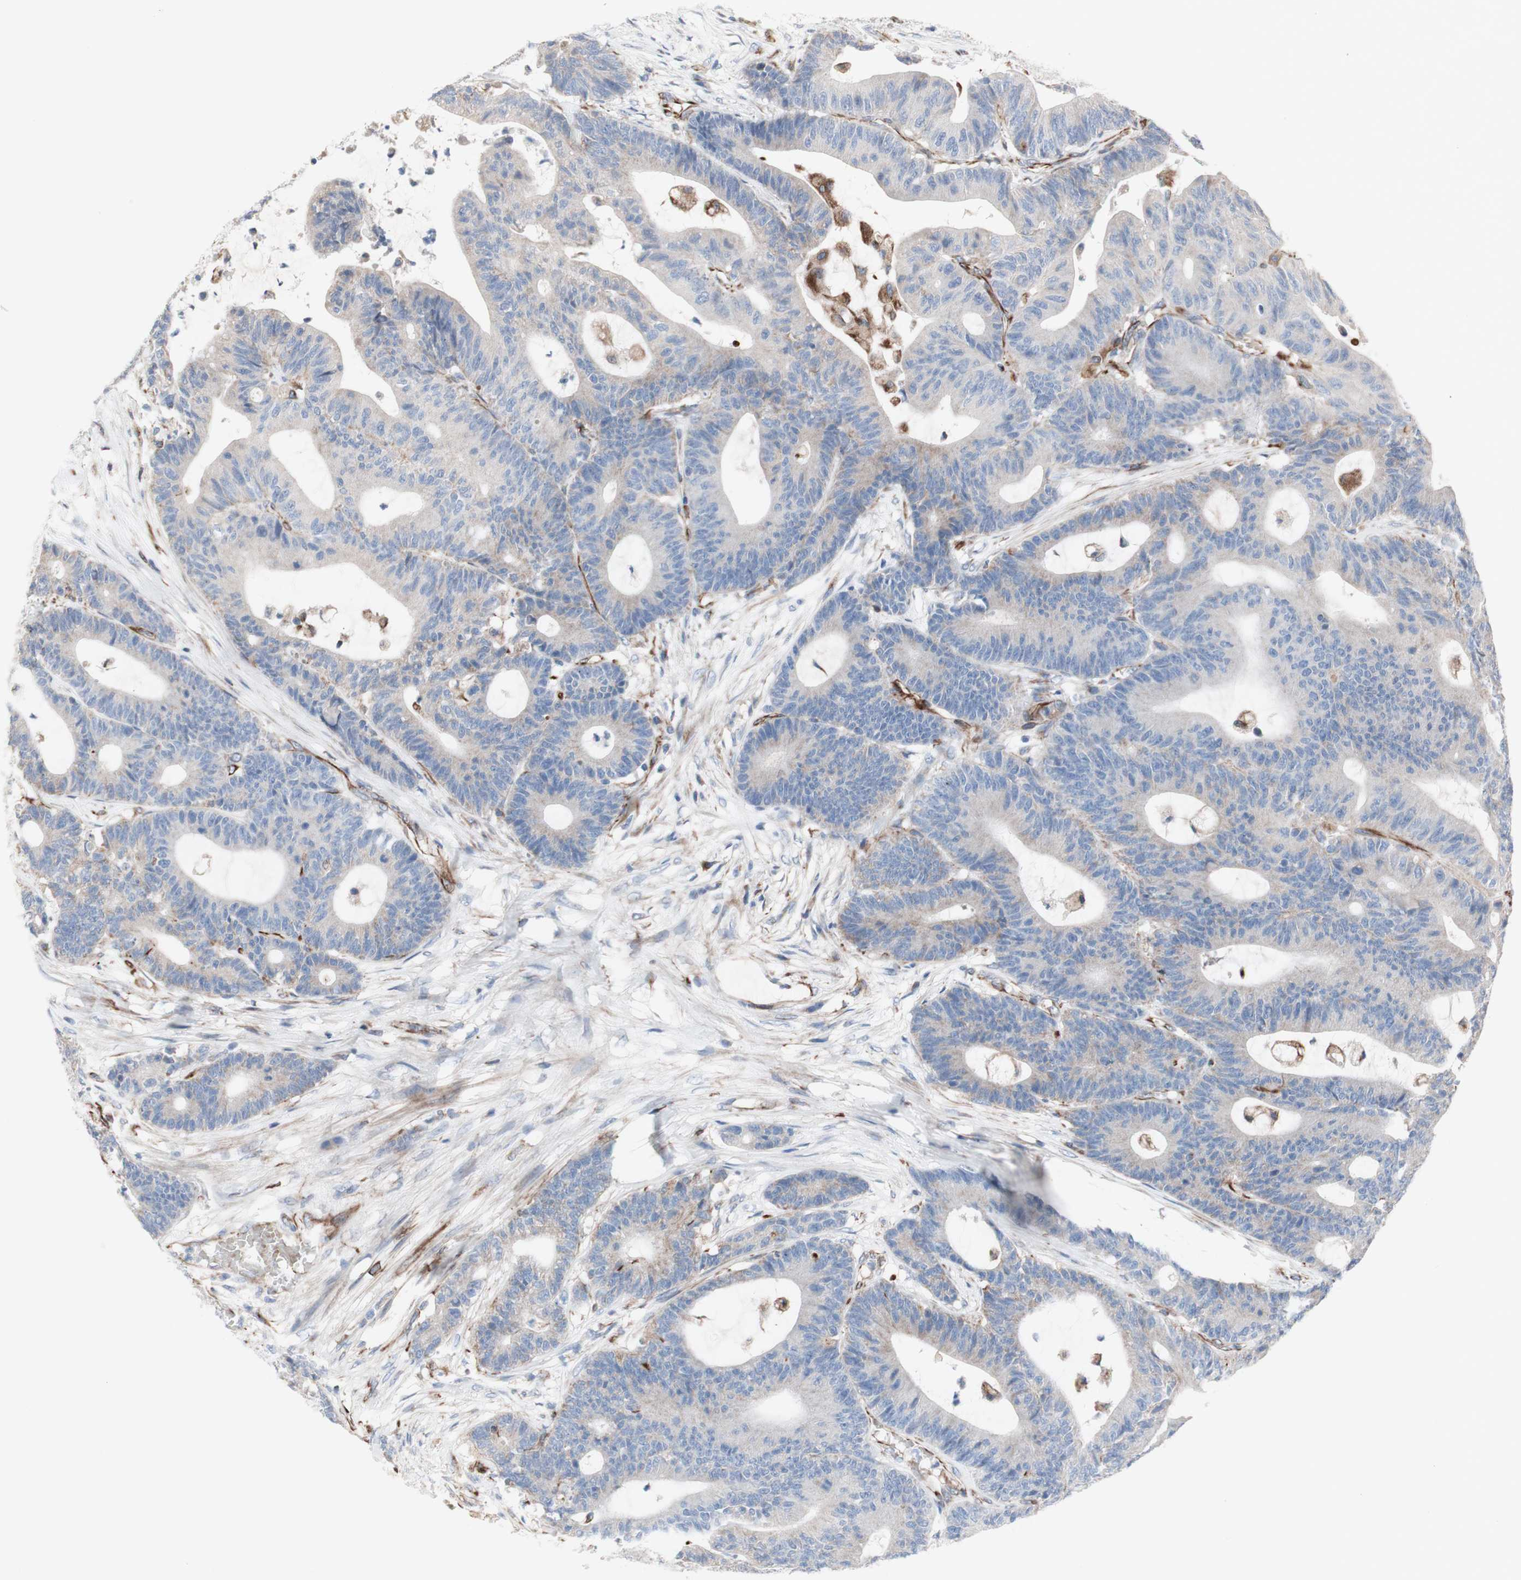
{"staining": {"intensity": "negative", "quantity": "none", "location": "none"}, "tissue": "colorectal cancer", "cell_type": "Tumor cells", "image_type": "cancer", "snomed": [{"axis": "morphology", "description": "Adenocarcinoma, NOS"}, {"axis": "topography", "description": "Colon"}], "caption": "Tumor cells show no significant expression in colorectal cancer.", "gene": "AGPAT5", "patient": {"sex": "female", "age": 84}}